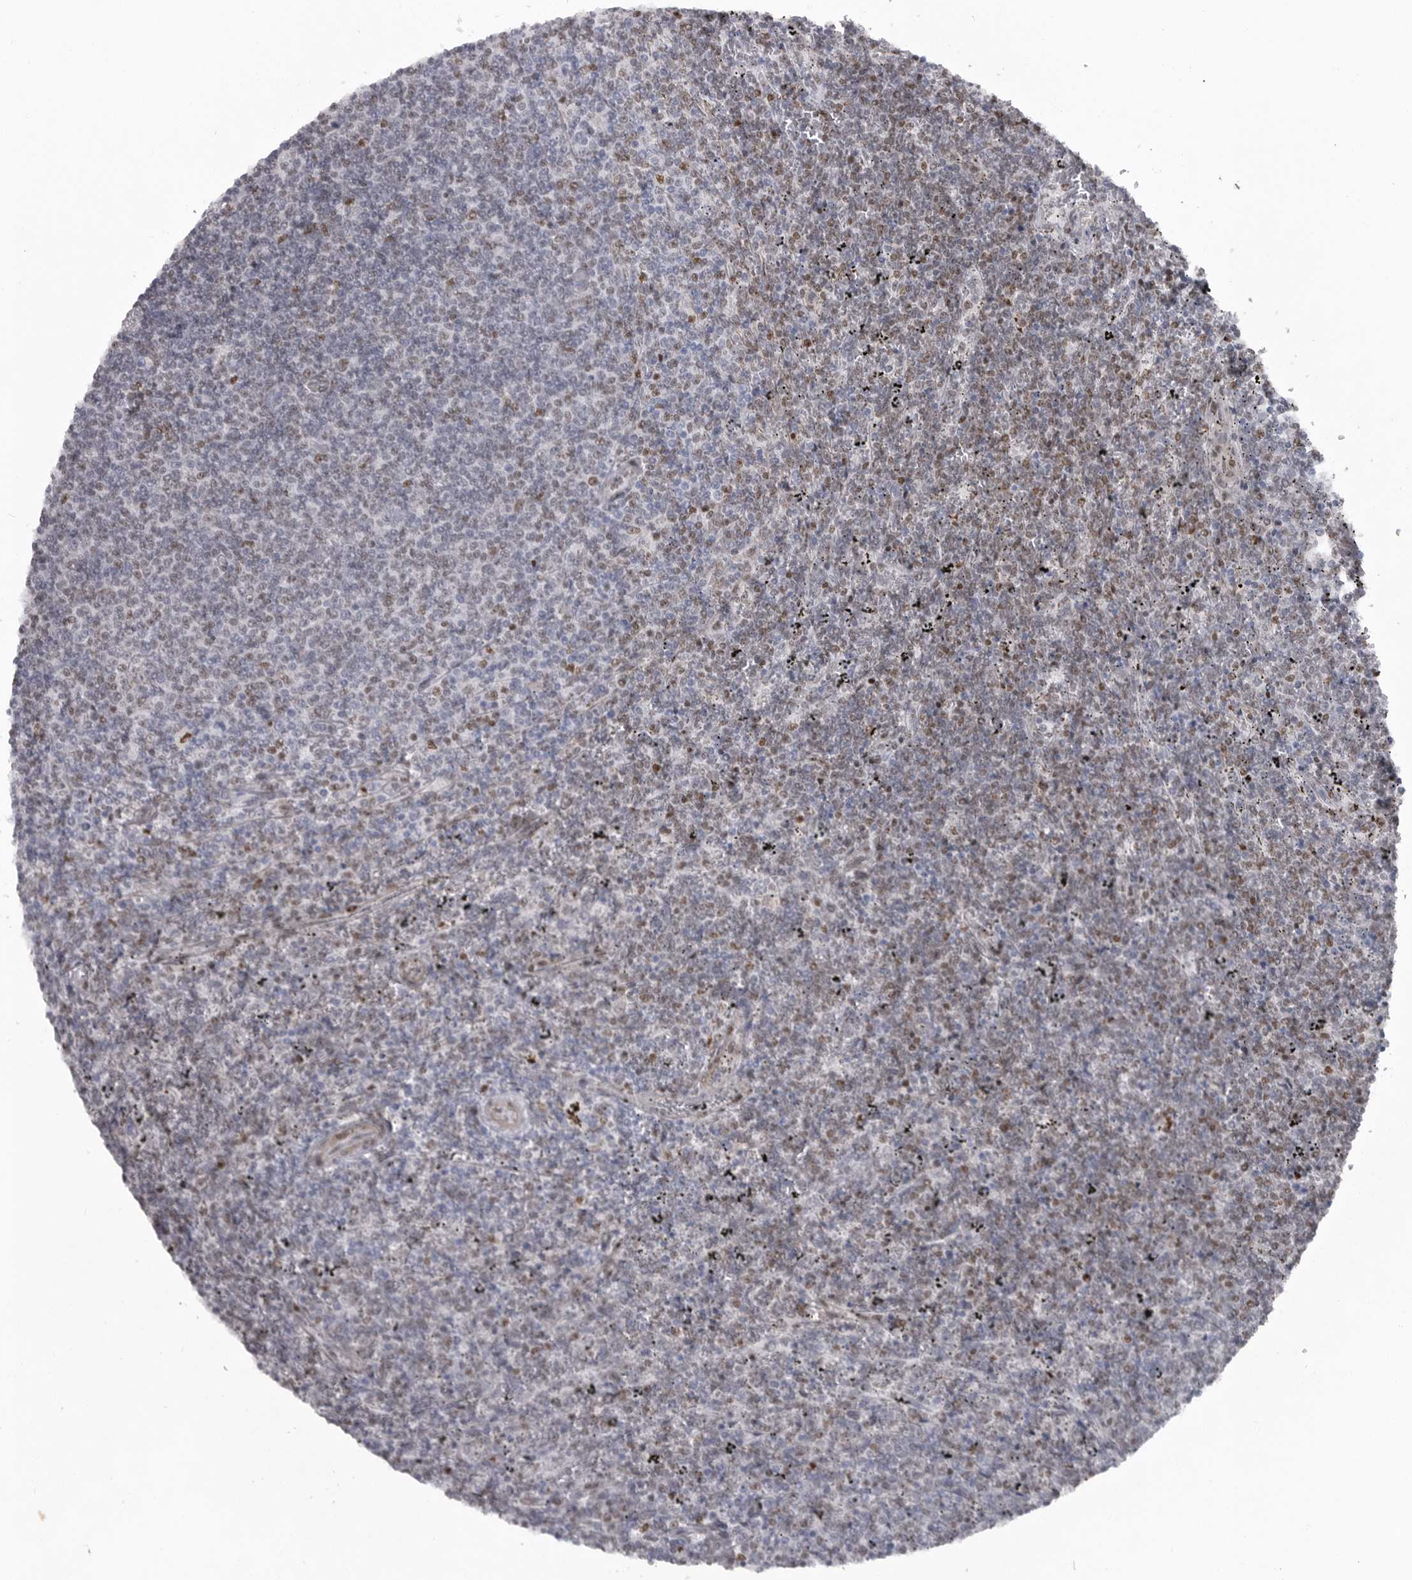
{"staining": {"intensity": "weak", "quantity": "25%-75%", "location": "nuclear"}, "tissue": "lymphoma", "cell_type": "Tumor cells", "image_type": "cancer", "snomed": [{"axis": "morphology", "description": "Malignant lymphoma, non-Hodgkin's type, Low grade"}, {"axis": "topography", "description": "Spleen"}], "caption": "Tumor cells exhibit low levels of weak nuclear expression in about 25%-75% of cells in human malignant lymphoma, non-Hodgkin's type (low-grade).", "gene": "HMGN3", "patient": {"sex": "female", "age": 50}}